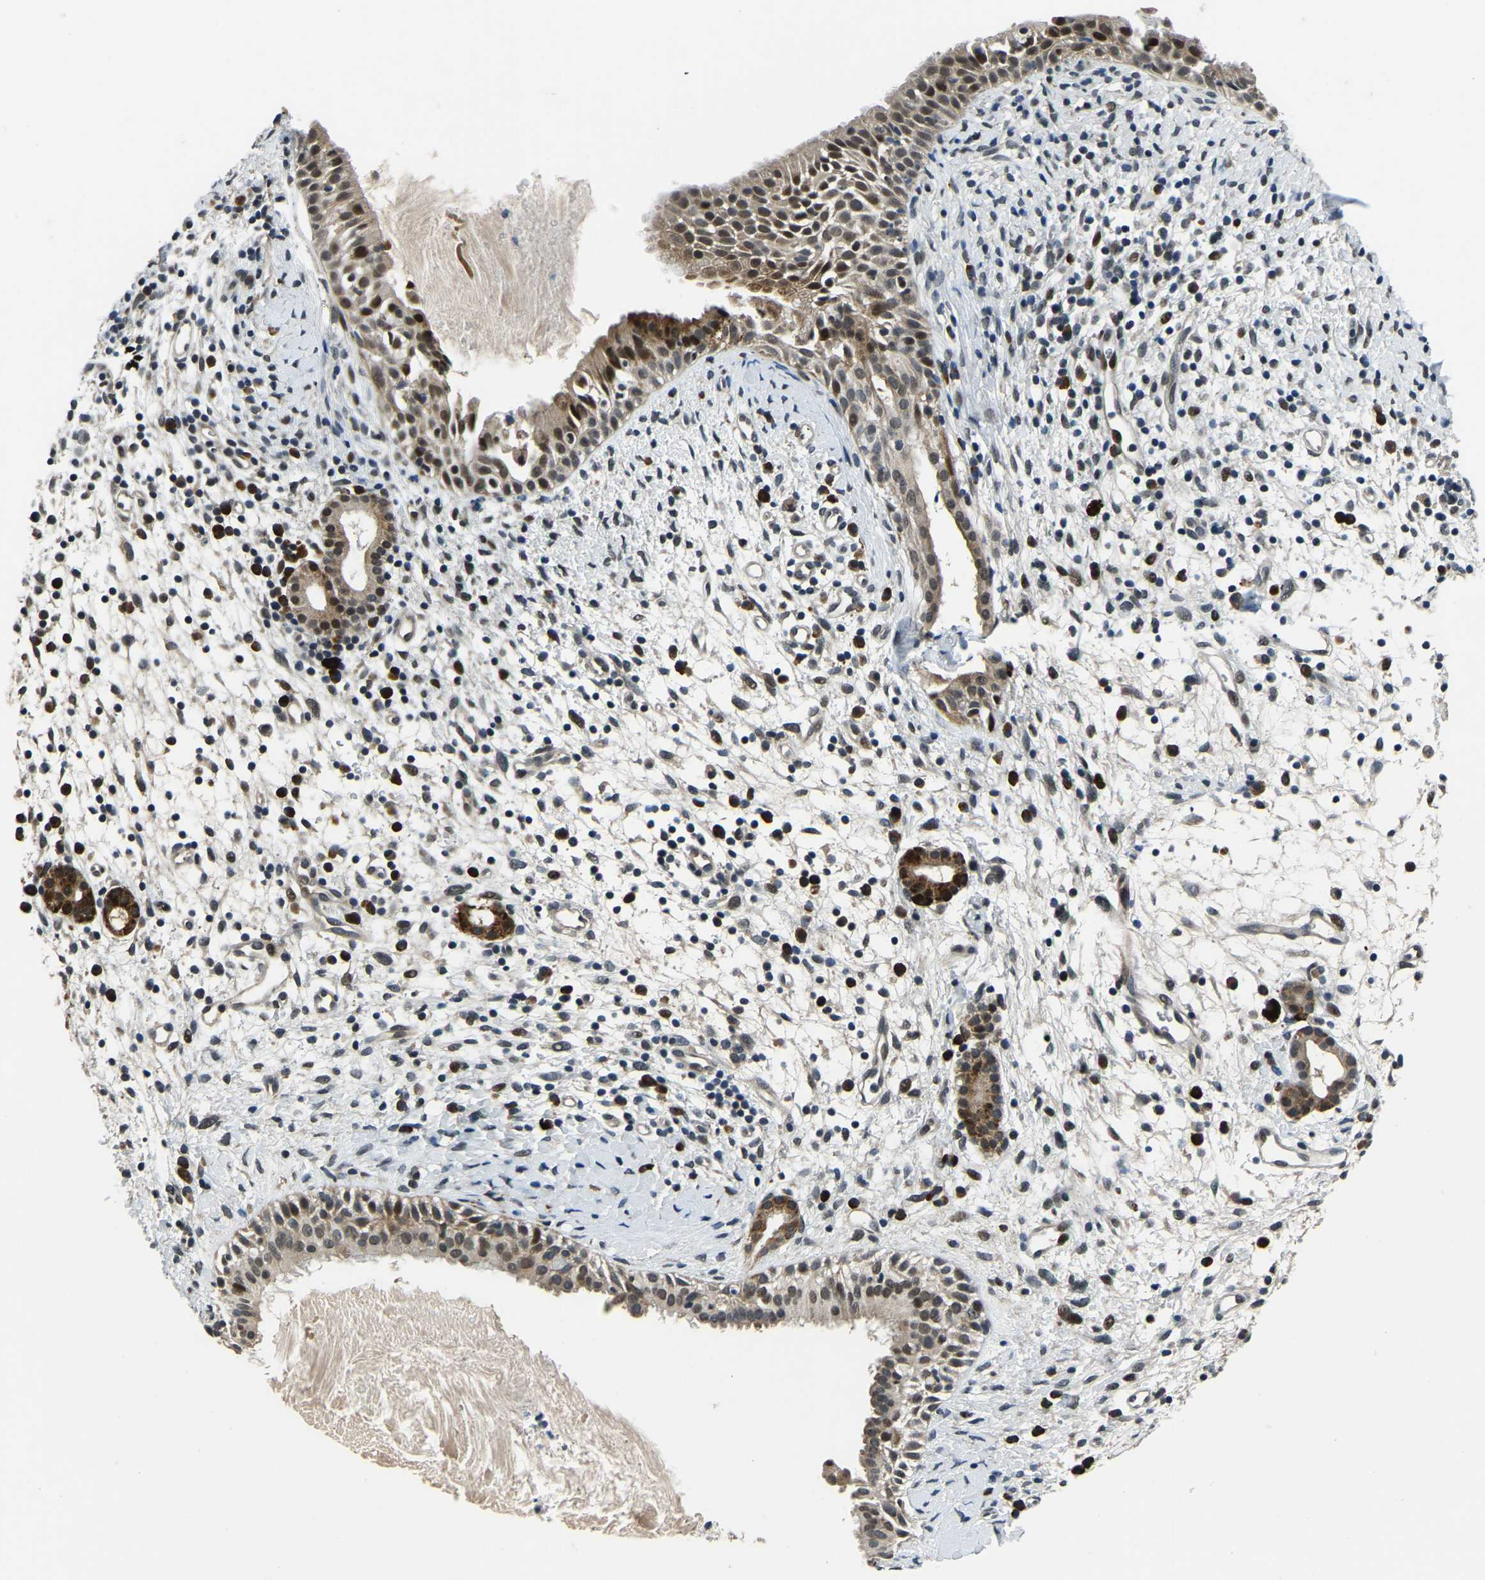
{"staining": {"intensity": "strong", "quantity": ">75%", "location": "nuclear"}, "tissue": "nasopharynx", "cell_type": "Respiratory epithelial cells", "image_type": "normal", "snomed": [{"axis": "morphology", "description": "Normal tissue, NOS"}, {"axis": "topography", "description": "Nasopharynx"}], "caption": "This image displays immunohistochemistry (IHC) staining of unremarkable human nasopharynx, with high strong nuclear expression in about >75% of respiratory epithelial cells.", "gene": "ING2", "patient": {"sex": "male", "age": 22}}